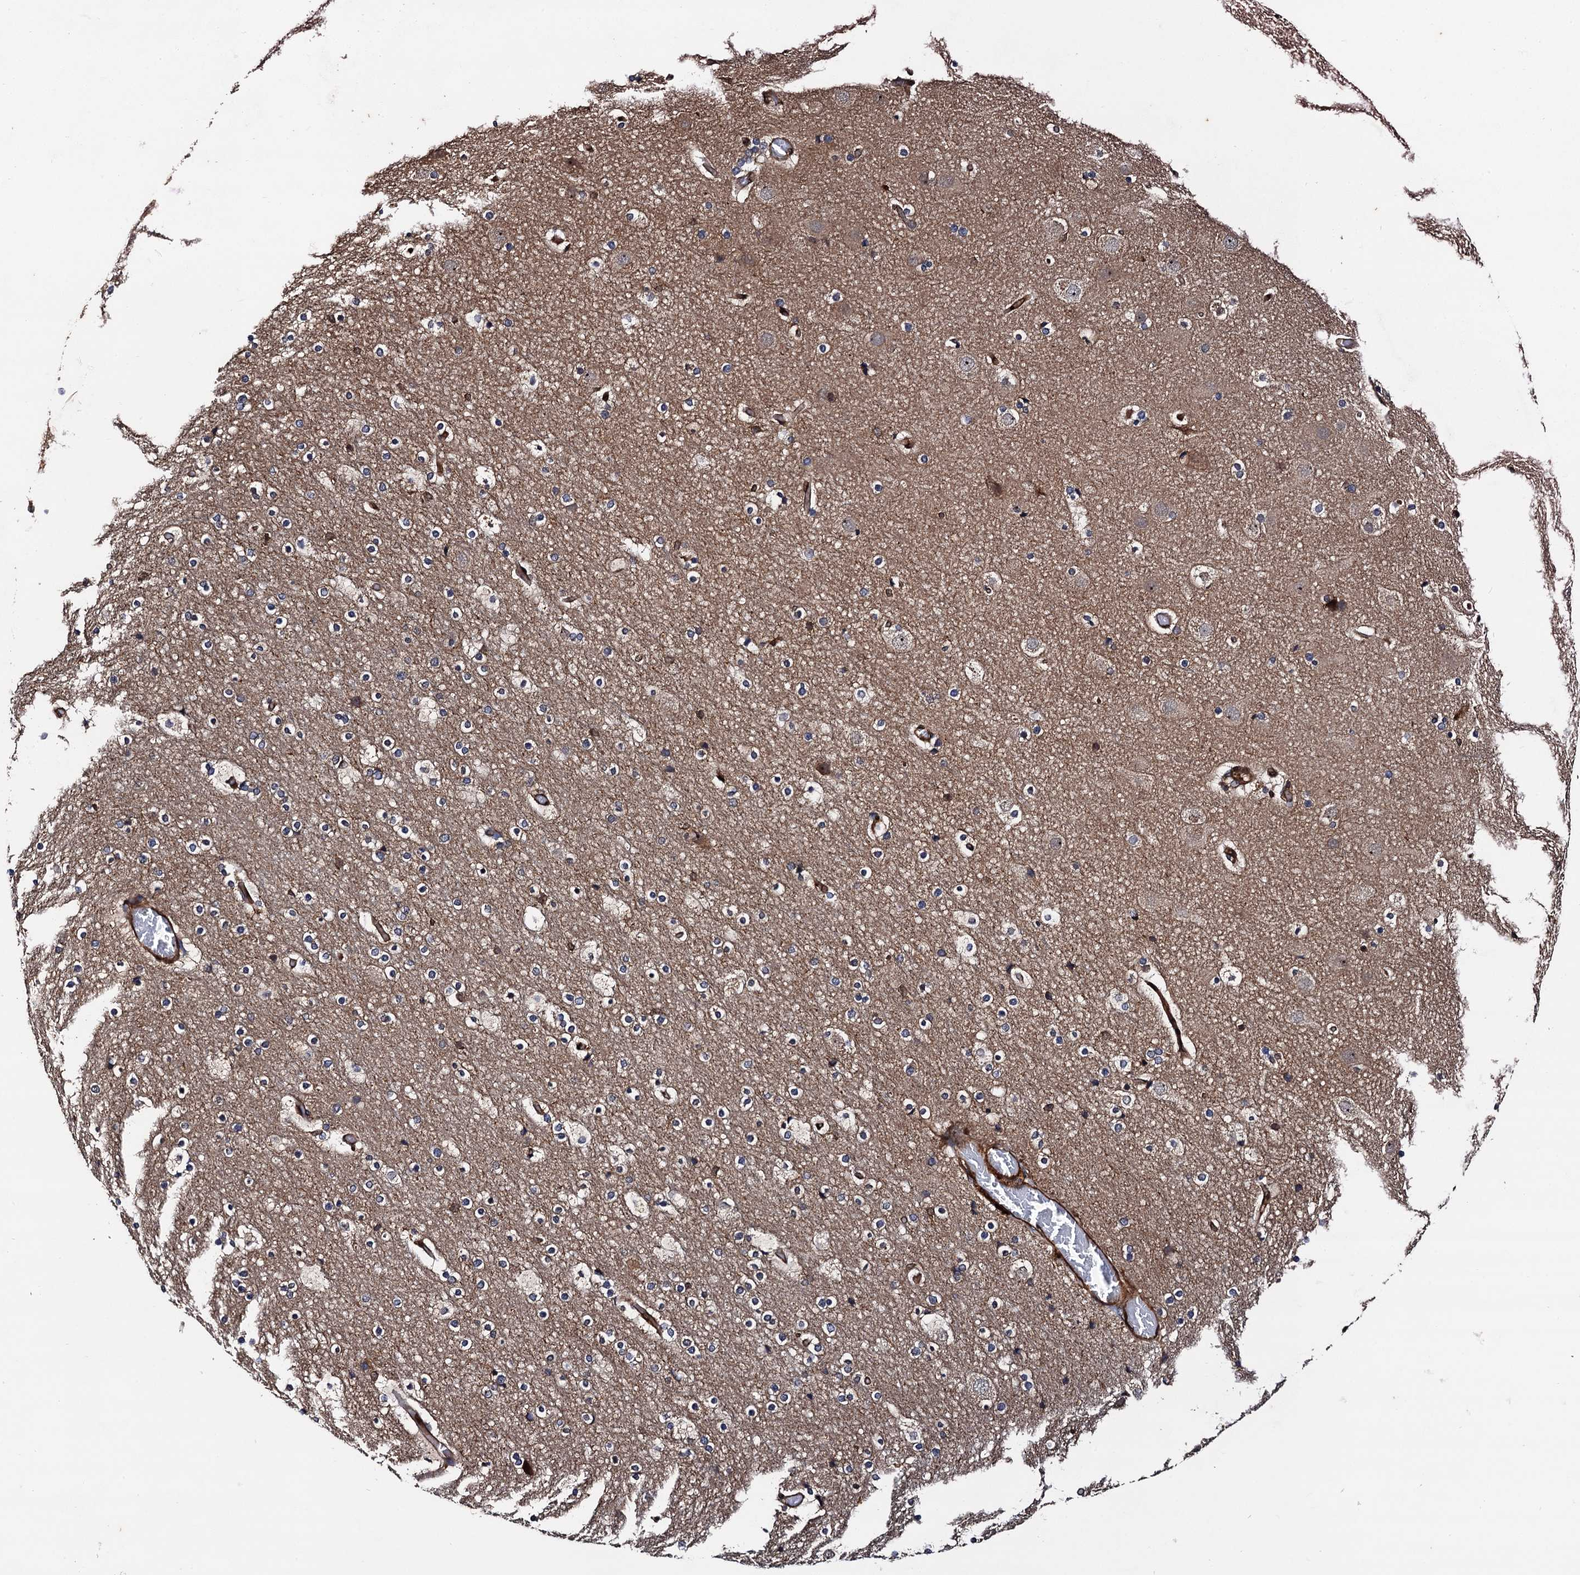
{"staining": {"intensity": "strong", "quantity": "25%-75%", "location": "cytoplasmic/membranous"}, "tissue": "cerebral cortex", "cell_type": "Endothelial cells", "image_type": "normal", "snomed": [{"axis": "morphology", "description": "Normal tissue, NOS"}, {"axis": "topography", "description": "Cerebral cortex"}], "caption": "Unremarkable cerebral cortex demonstrates strong cytoplasmic/membranous staining in approximately 25%-75% of endothelial cells, visualized by immunohistochemistry. (Stains: DAB (3,3'-diaminobenzidine) in brown, nuclei in blue, Microscopy: brightfield microscopy at high magnification).", "gene": "BORA", "patient": {"sex": "male", "age": 57}}